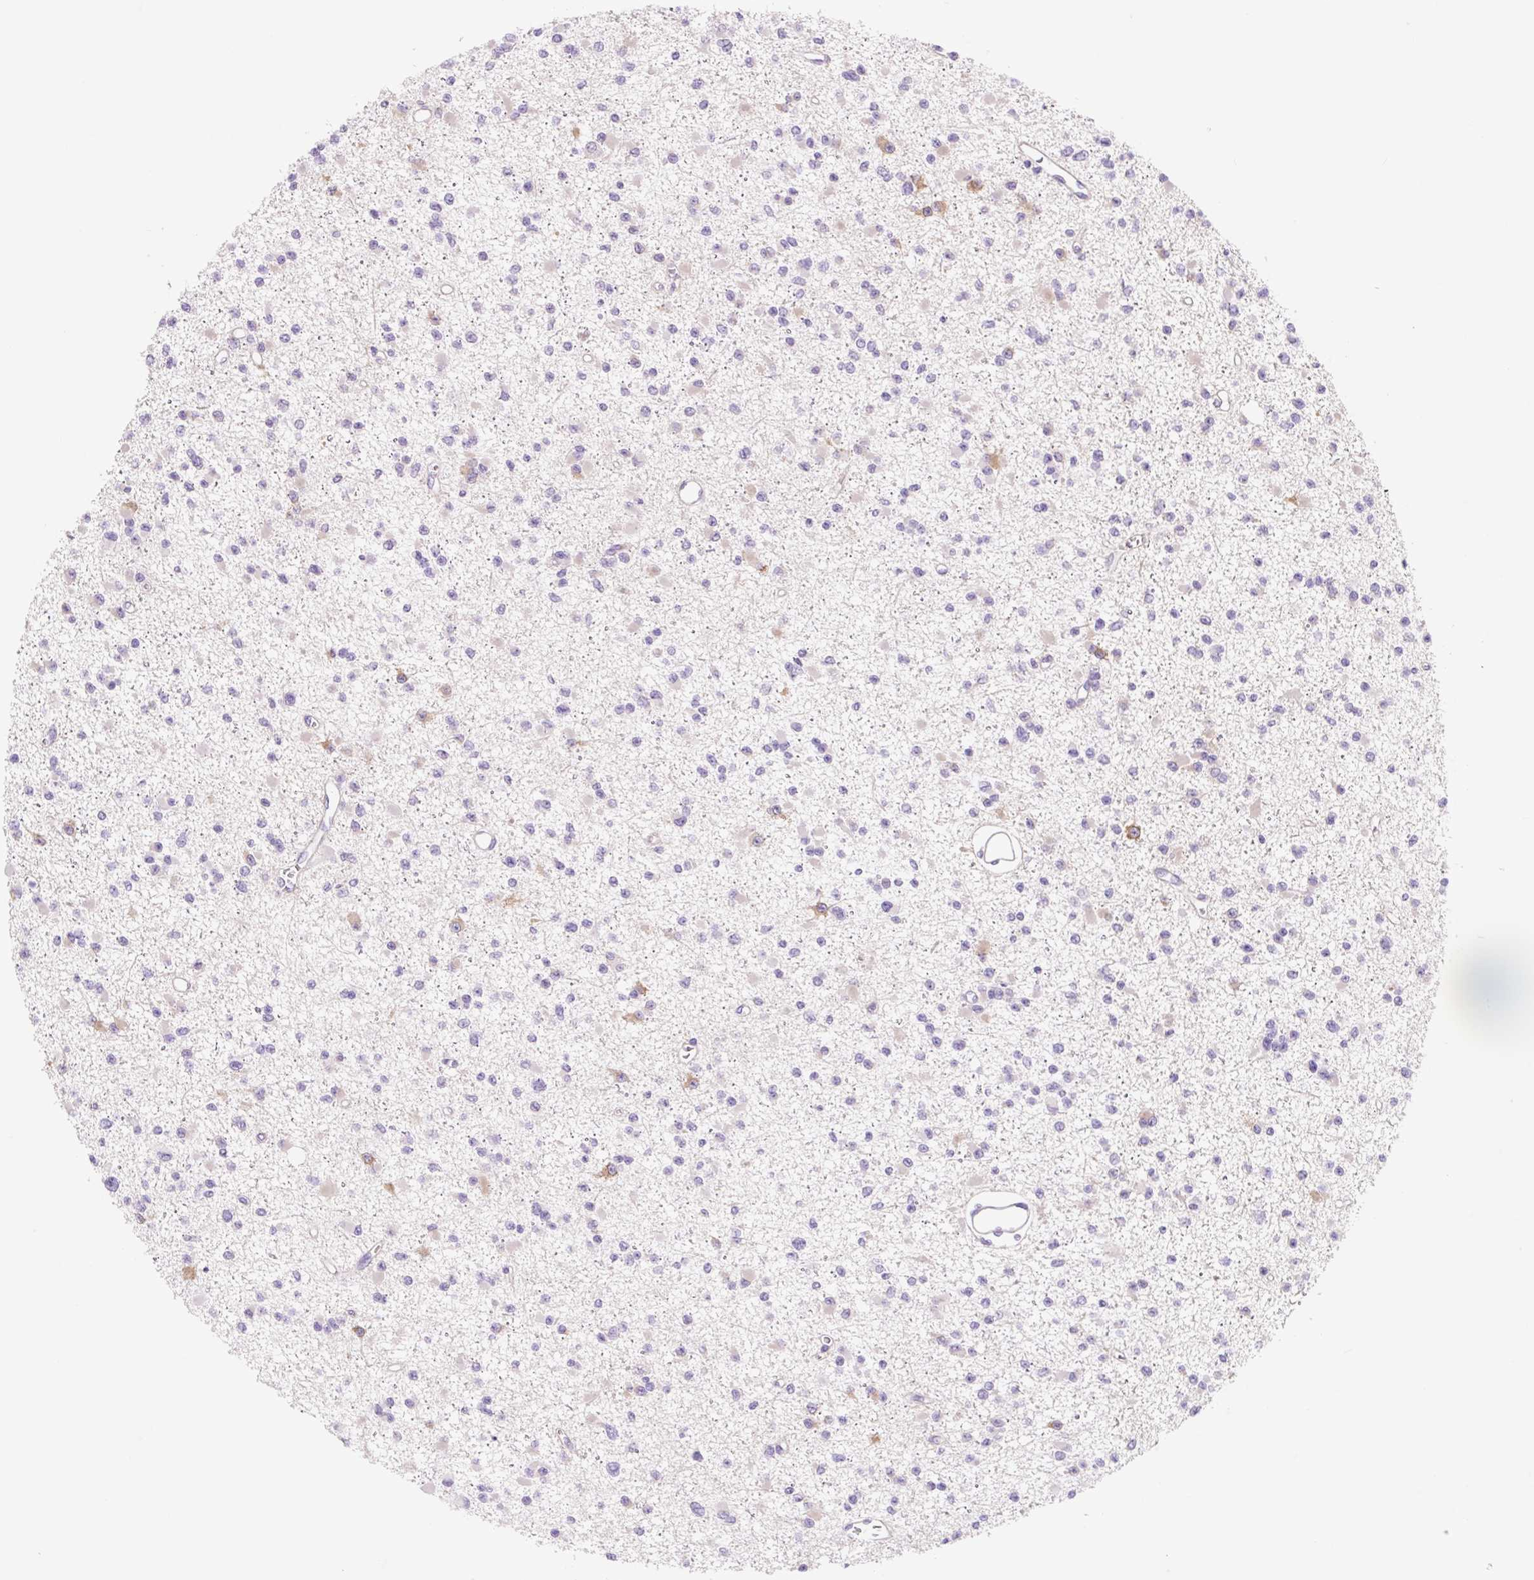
{"staining": {"intensity": "negative", "quantity": "none", "location": "none"}, "tissue": "glioma", "cell_type": "Tumor cells", "image_type": "cancer", "snomed": [{"axis": "morphology", "description": "Glioma, malignant, Low grade"}, {"axis": "topography", "description": "Brain"}], "caption": "Tumor cells show no significant expression in glioma. (DAB IHC, high magnification).", "gene": "CELF6", "patient": {"sex": "female", "age": 22}}